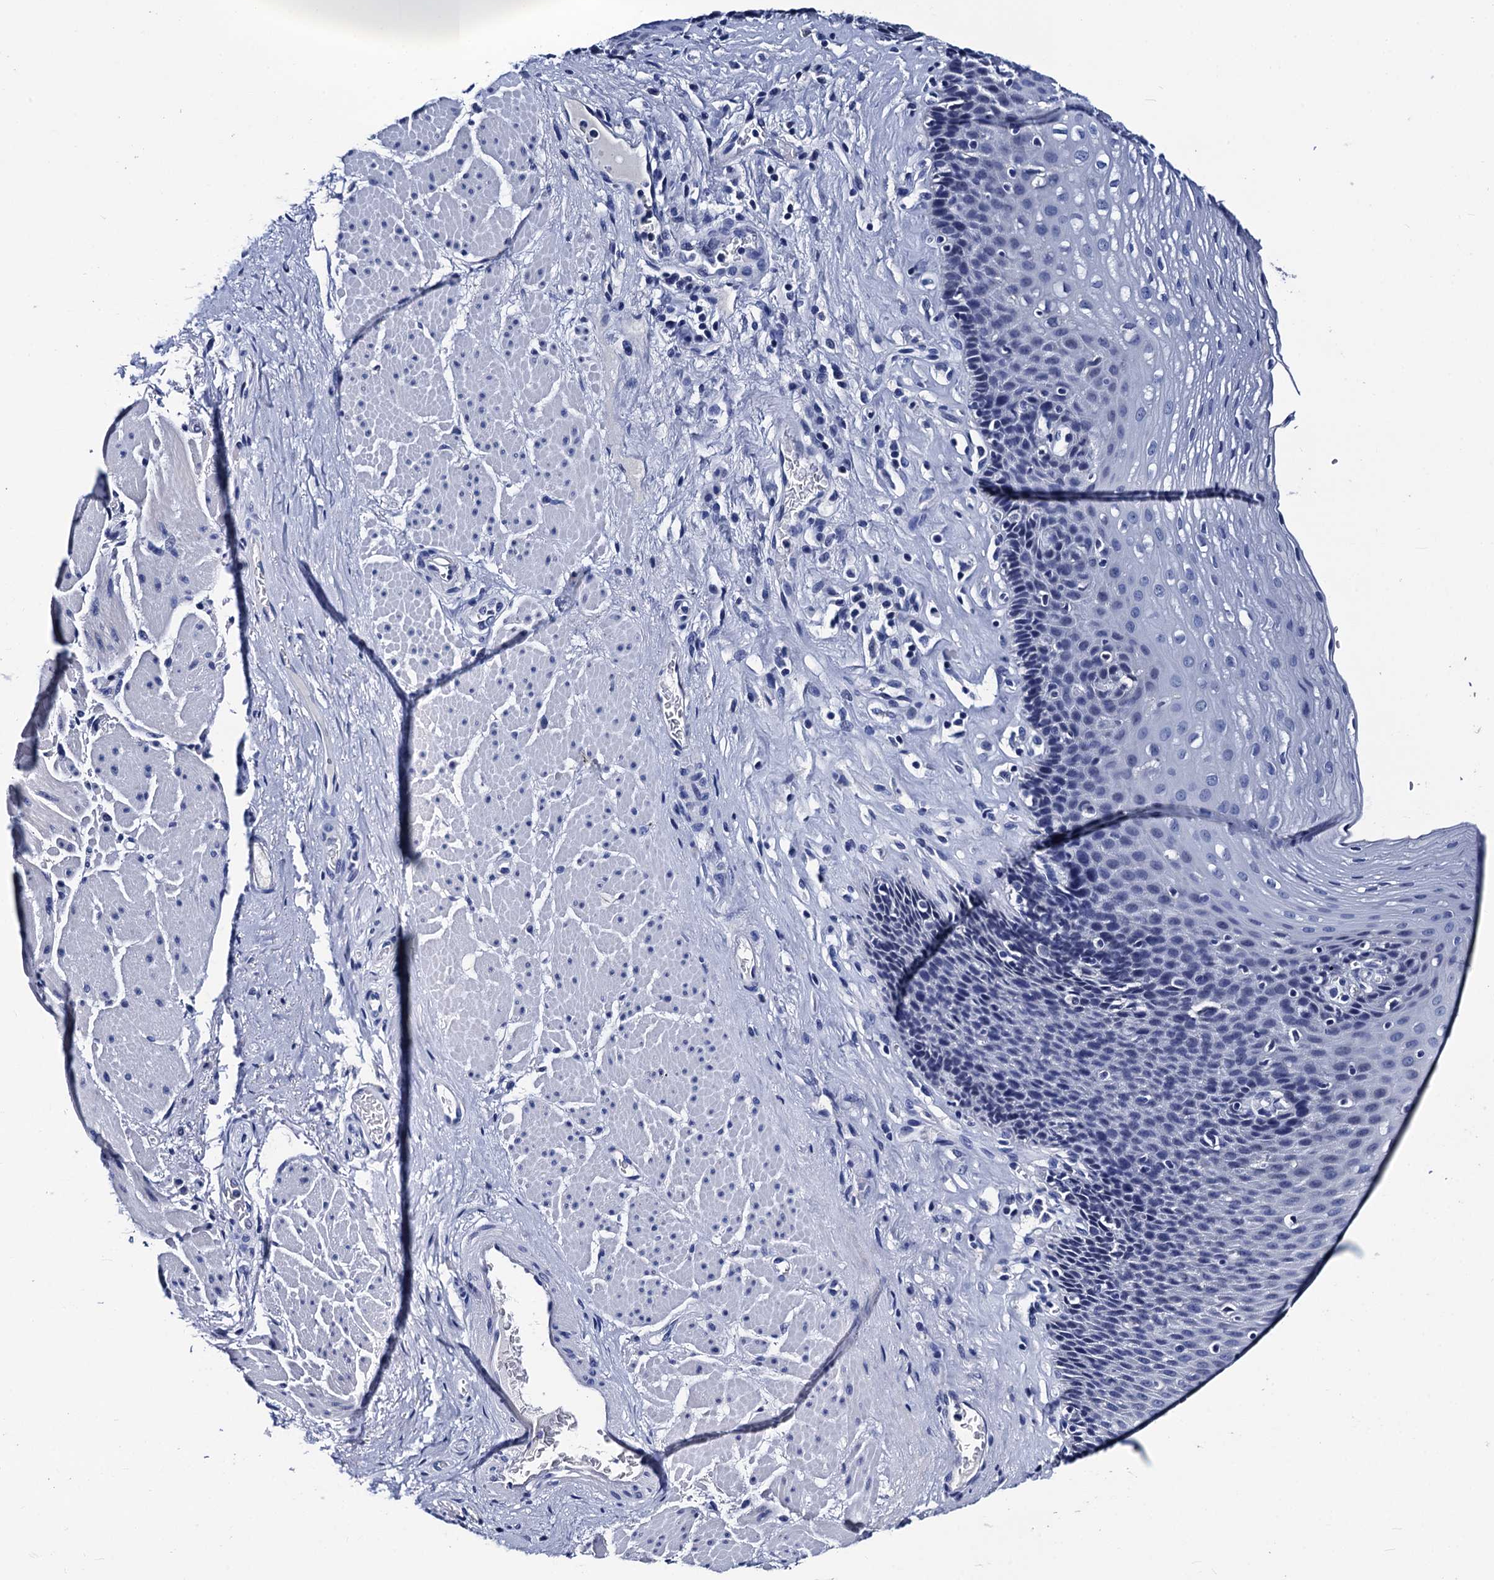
{"staining": {"intensity": "negative", "quantity": "none", "location": "none"}, "tissue": "esophagus", "cell_type": "Squamous epithelial cells", "image_type": "normal", "snomed": [{"axis": "morphology", "description": "Normal tissue, NOS"}, {"axis": "topography", "description": "Esophagus"}], "caption": "The immunohistochemistry photomicrograph has no significant positivity in squamous epithelial cells of esophagus.", "gene": "LRRC30", "patient": {"sex": "female", "age": 66}}